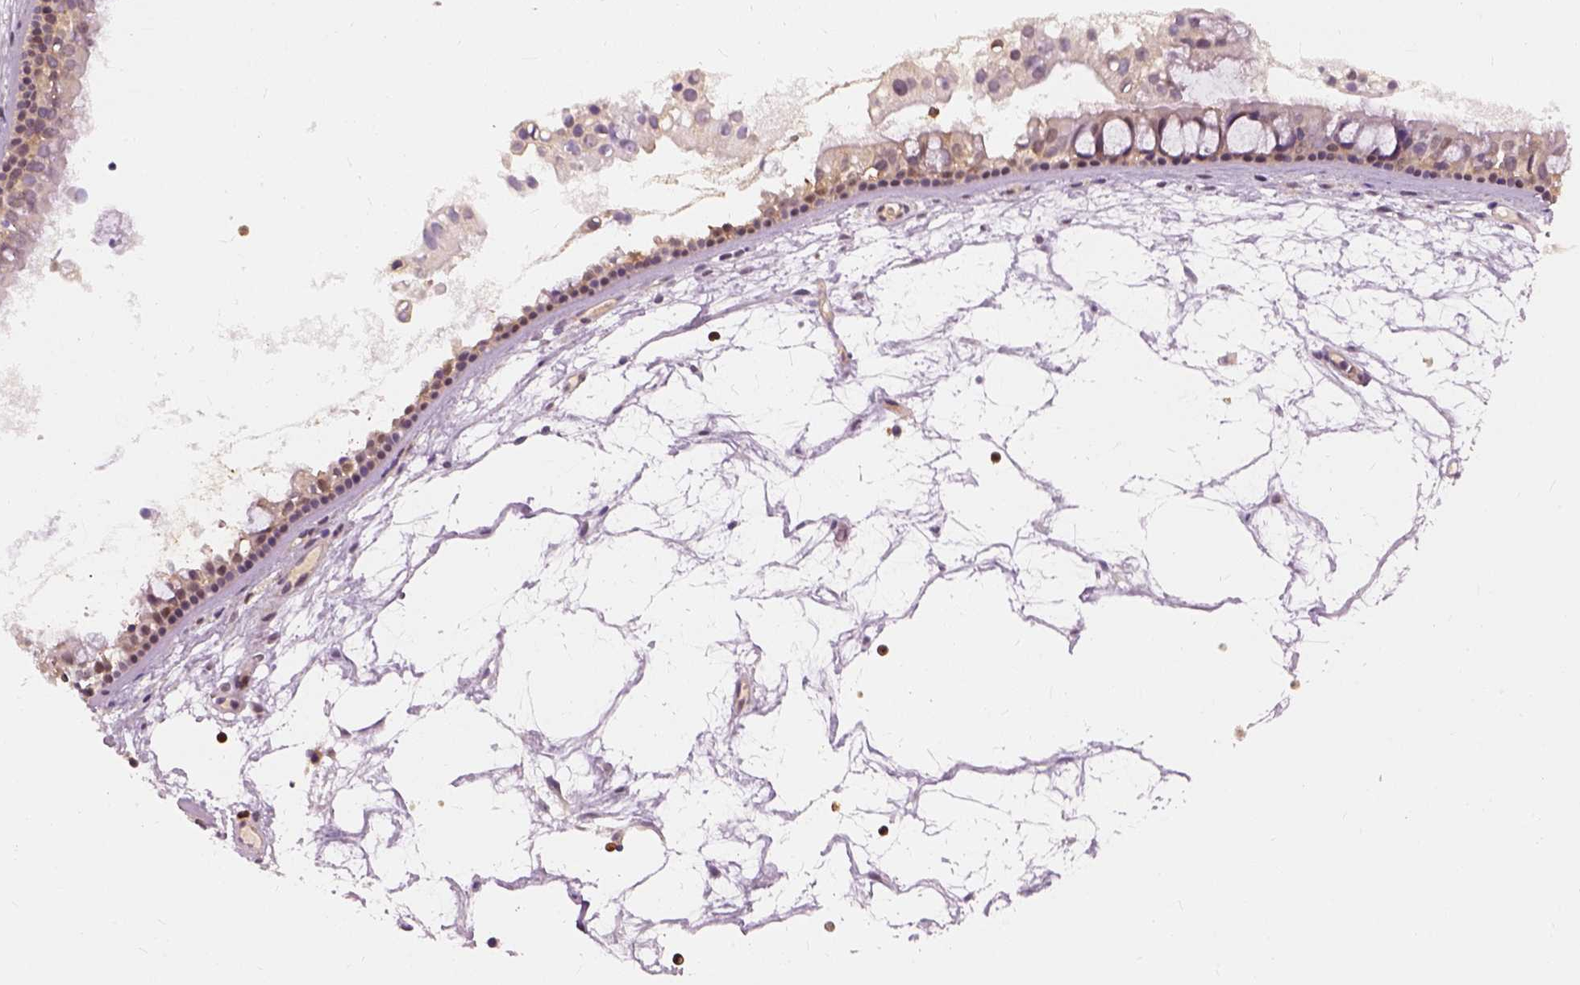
{"staining": {"intensity": "moderate", "quantity": ">75%", "location": "cytoplasmic/membranous"}, "tissue": "nasopharynx", "cell_type": "Respiratory epithelial cells", "image_type": "normal", "snomed": [{"axis": "morphology", "description": "Normal tissue, NOS"}, {"axis": "topography", "description": "Nasopharynx"}], "caption": "Nasopharynx stained with immunohistochemistry exhibits moderate cytoplasmic/membranous expression in approximately >75% of respiratory epithelial cells.", "gene": "GPI", "patient": {"sex": "female", "age": 68}}